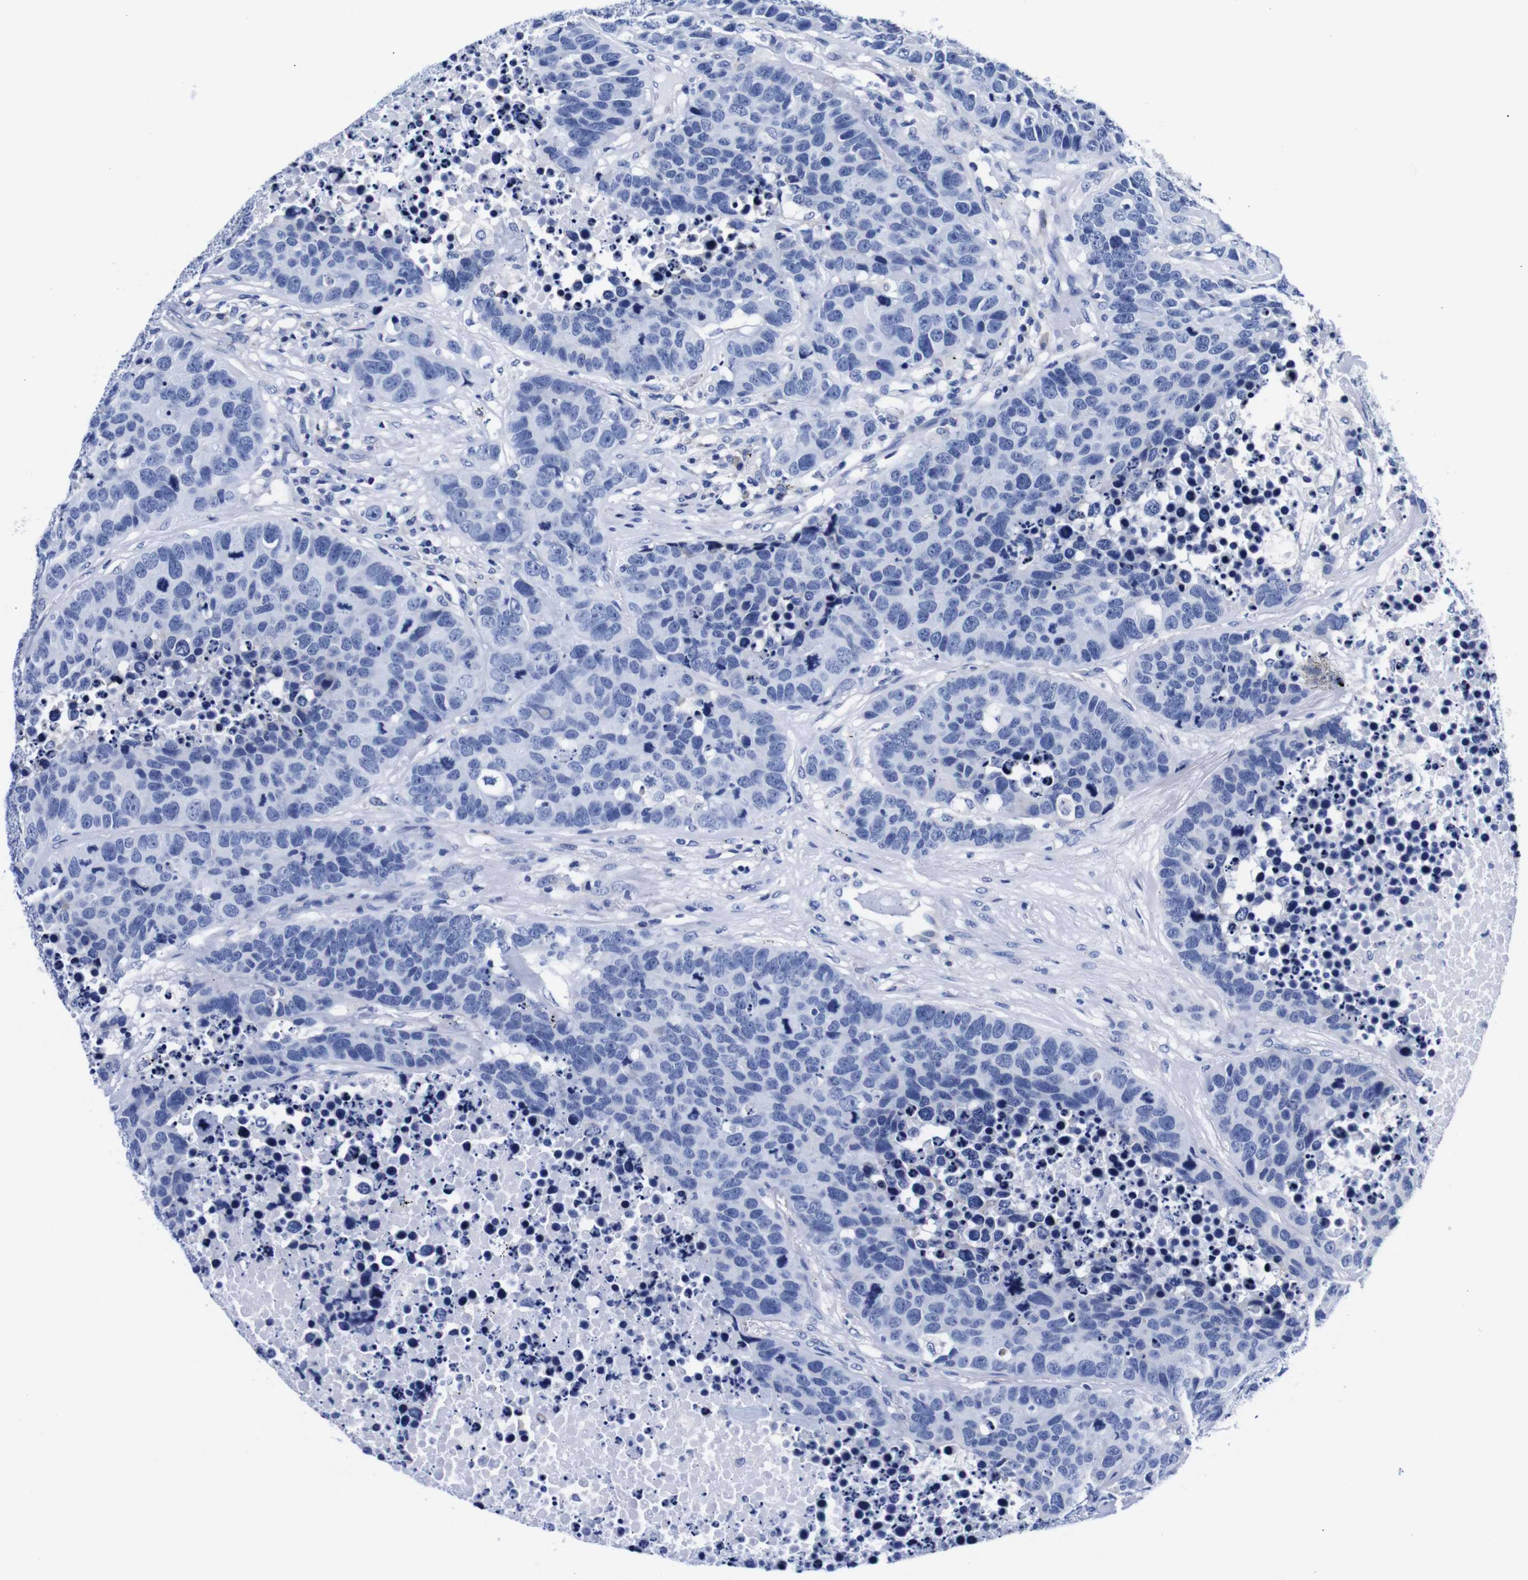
{"staining": {"intensity": "negative", "quantity": "none", "location": "none"}, "tissue": "carcinoid", "cell_type": "Tumor cells", "image_type": "cancer", "snomed": [{"axis": "morphology", "description": "Carcinoid, malignant, NOS"}, {"axis": "topography", "description": "Lung"}], "caption": "There is no significant positivity in tumor cells of carcinoid. The staining was performed using DAB to visualize the protein expression in brown, while the nuclei were stained in blue with hematoxylin (Magnification: 20x).", "gene": "CLEC4G", "patient": {"sex": "male", "age": 60}}